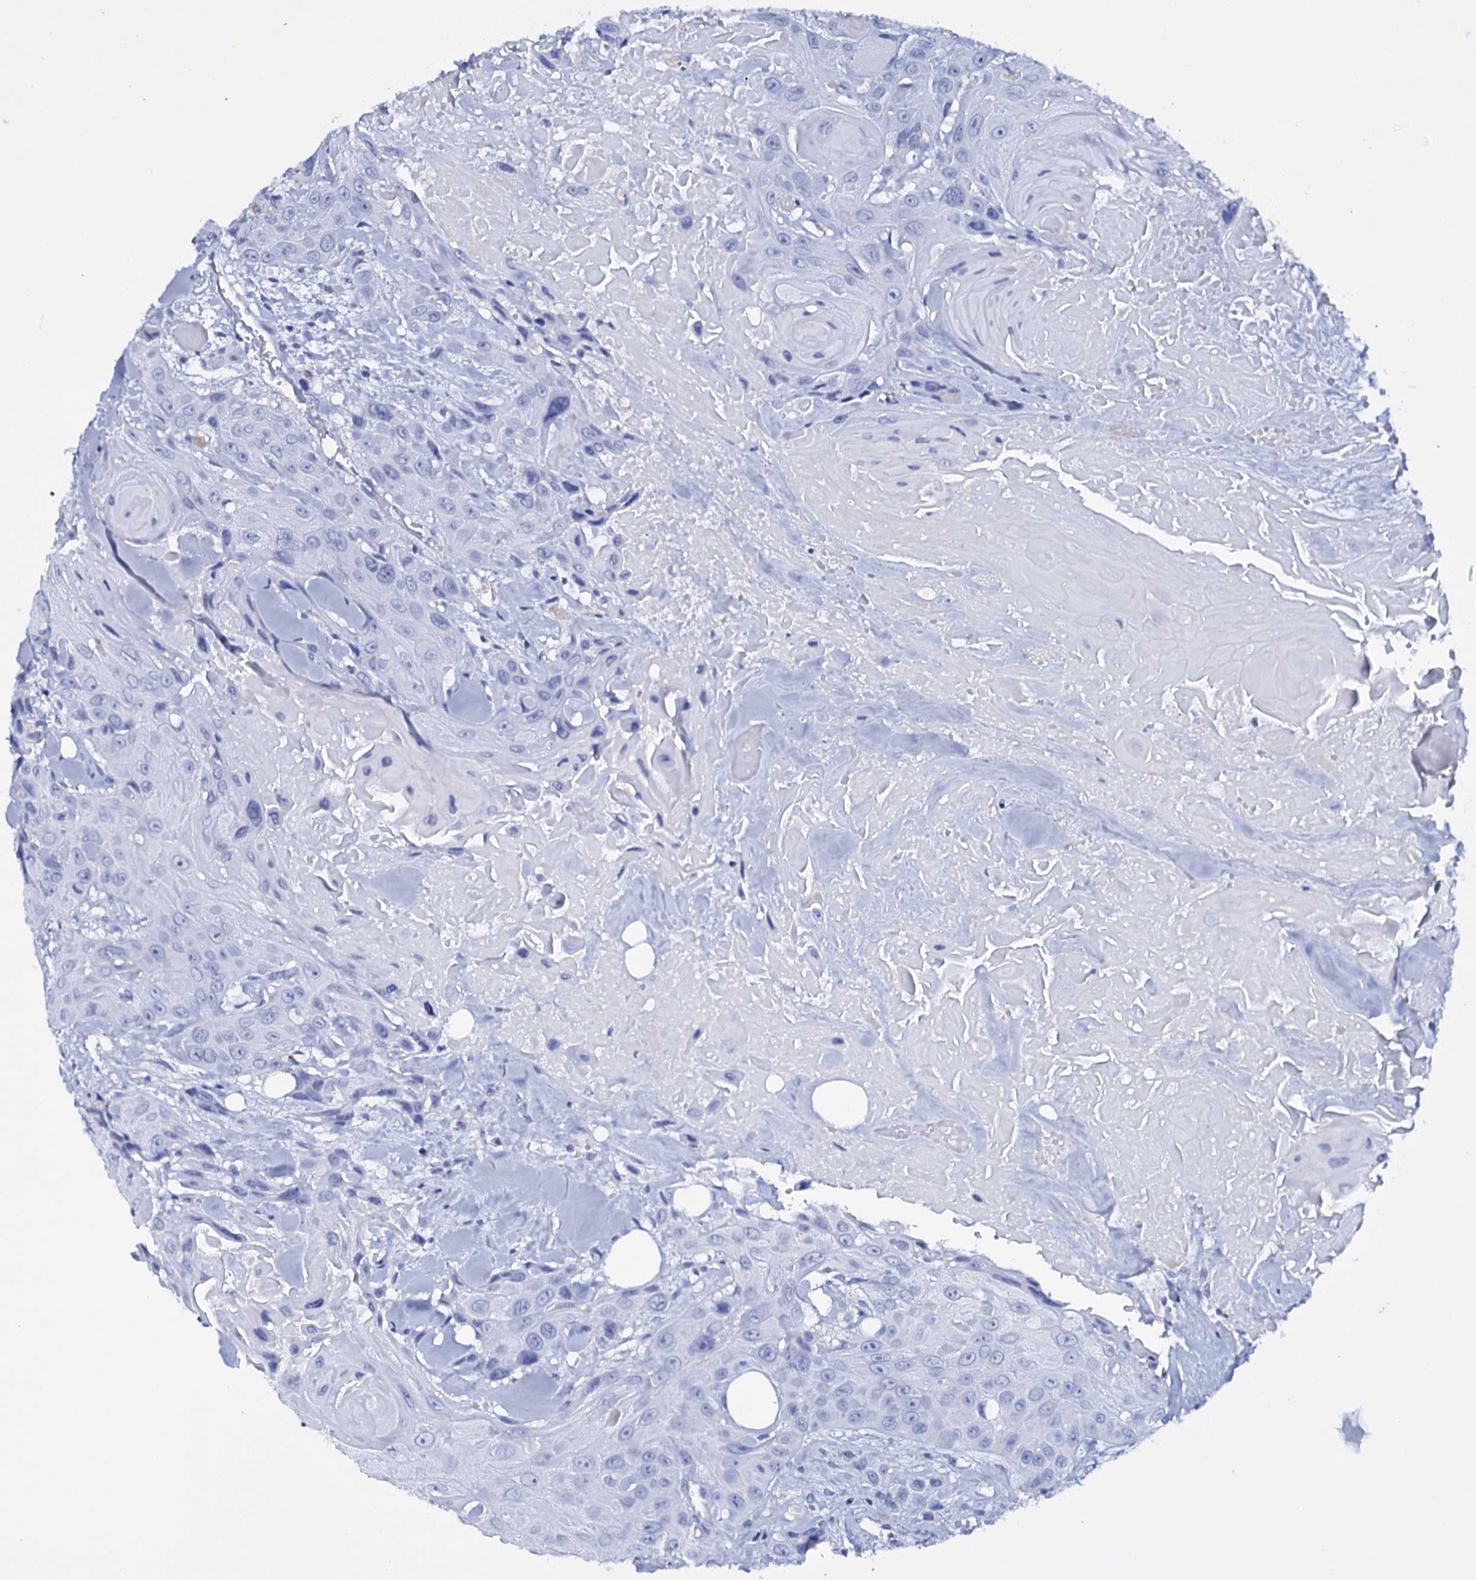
{"staining": {"intensity": "negative", "quantity": "none", "location": "none"}, "tissue": "head and neck cancer", "cell_type": "Tumor cells", "image_type": "cancer", "snomed": [{"axis": "morphology", "description": "Squamous cell carcinoma, NOS"}, {"axis": "topography", "description": "Head-Neck"}], "caption": "Histopathology image shows no significant protein positivity in tumor cells of head and neck cancer. (Brightfield microscopy of DAB IHC at high magnification).", "gene": "ITPRID2", "patient": {"sex": "male", "age": 81}}